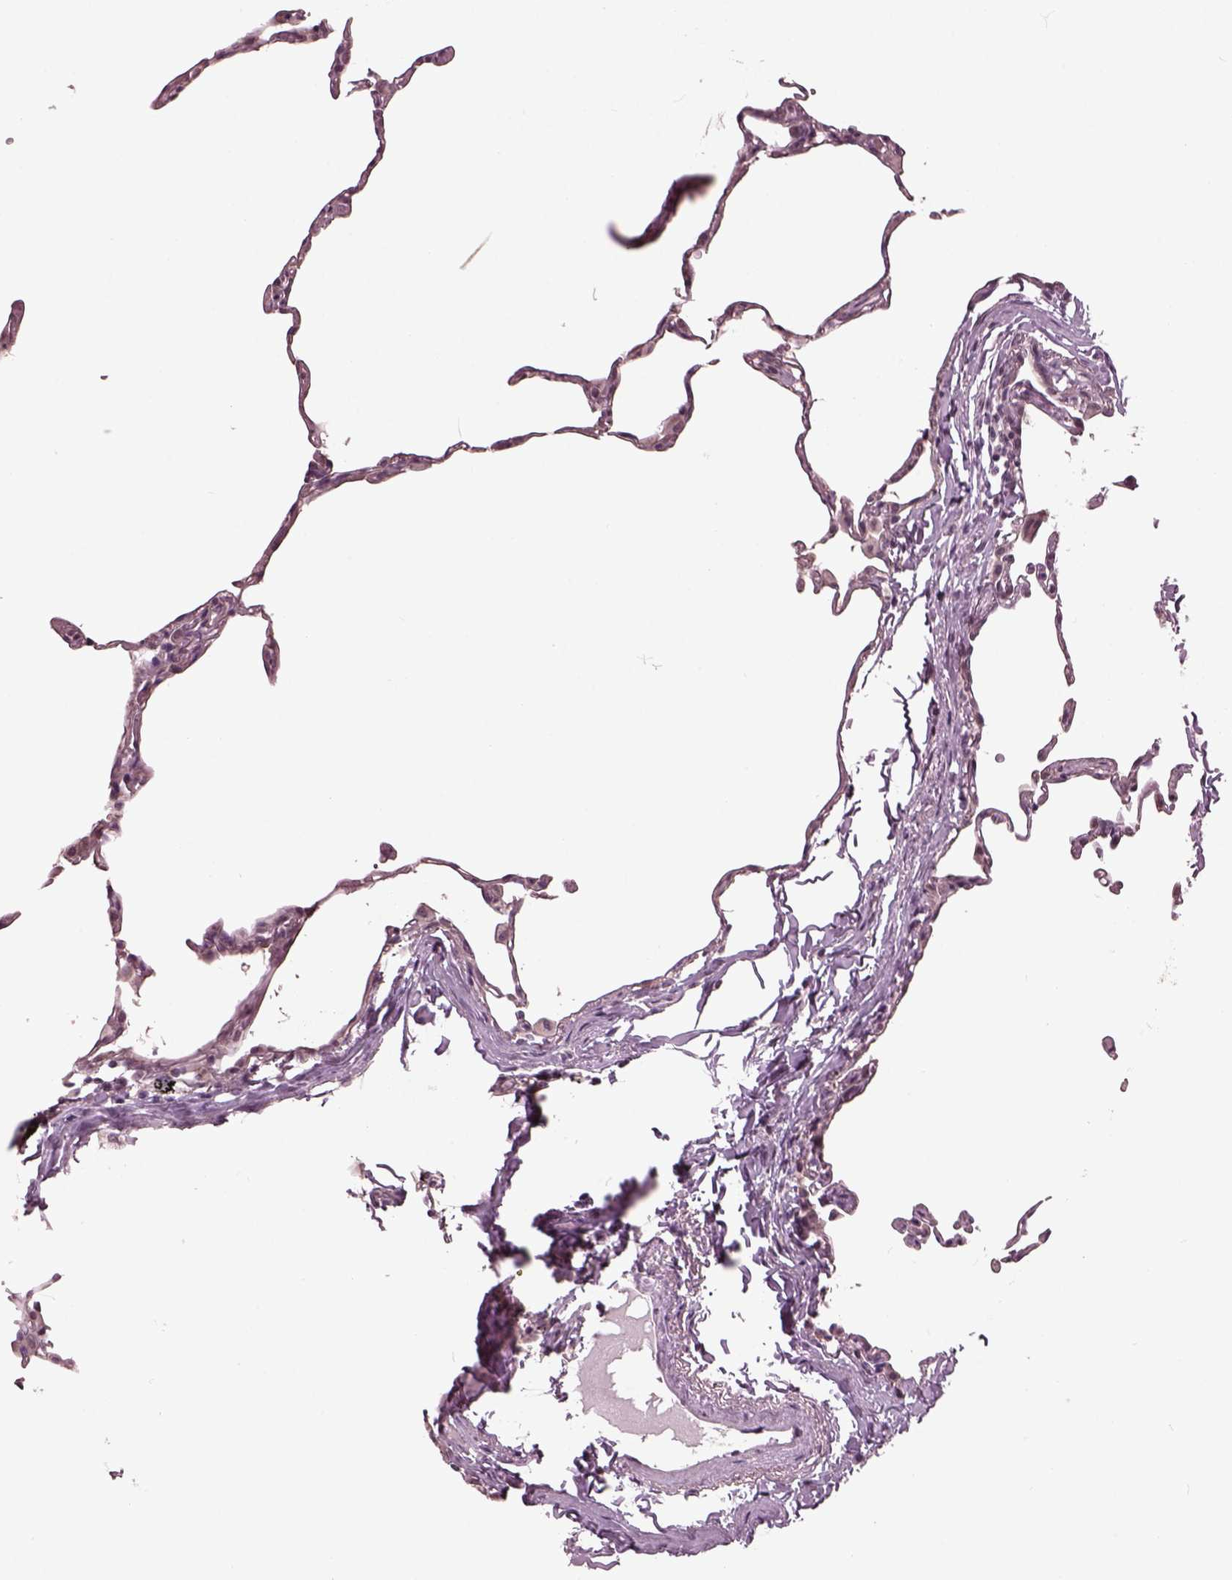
{"staining": {"intensity": "negative", "quantity": "none", "location": "none"}, "tissue": "lung", "cell_type": "Alveolar cells", "image_type": "normal", "snomed": [{"axis": "morphology", "description": "Normal tissue, NOS"}, {"axis": "topography", "description": "Lung"}], "caption": "The immunohistochemistry (IHC) photomicrograph has no significant staining in alveolar cells of lung. (DAB (3,3'-diaminobenzidine) immunohistochemistry with hematoxylin counter stain).", "gene": "GAL", "patient": {"sex": "female", "age": 57}}